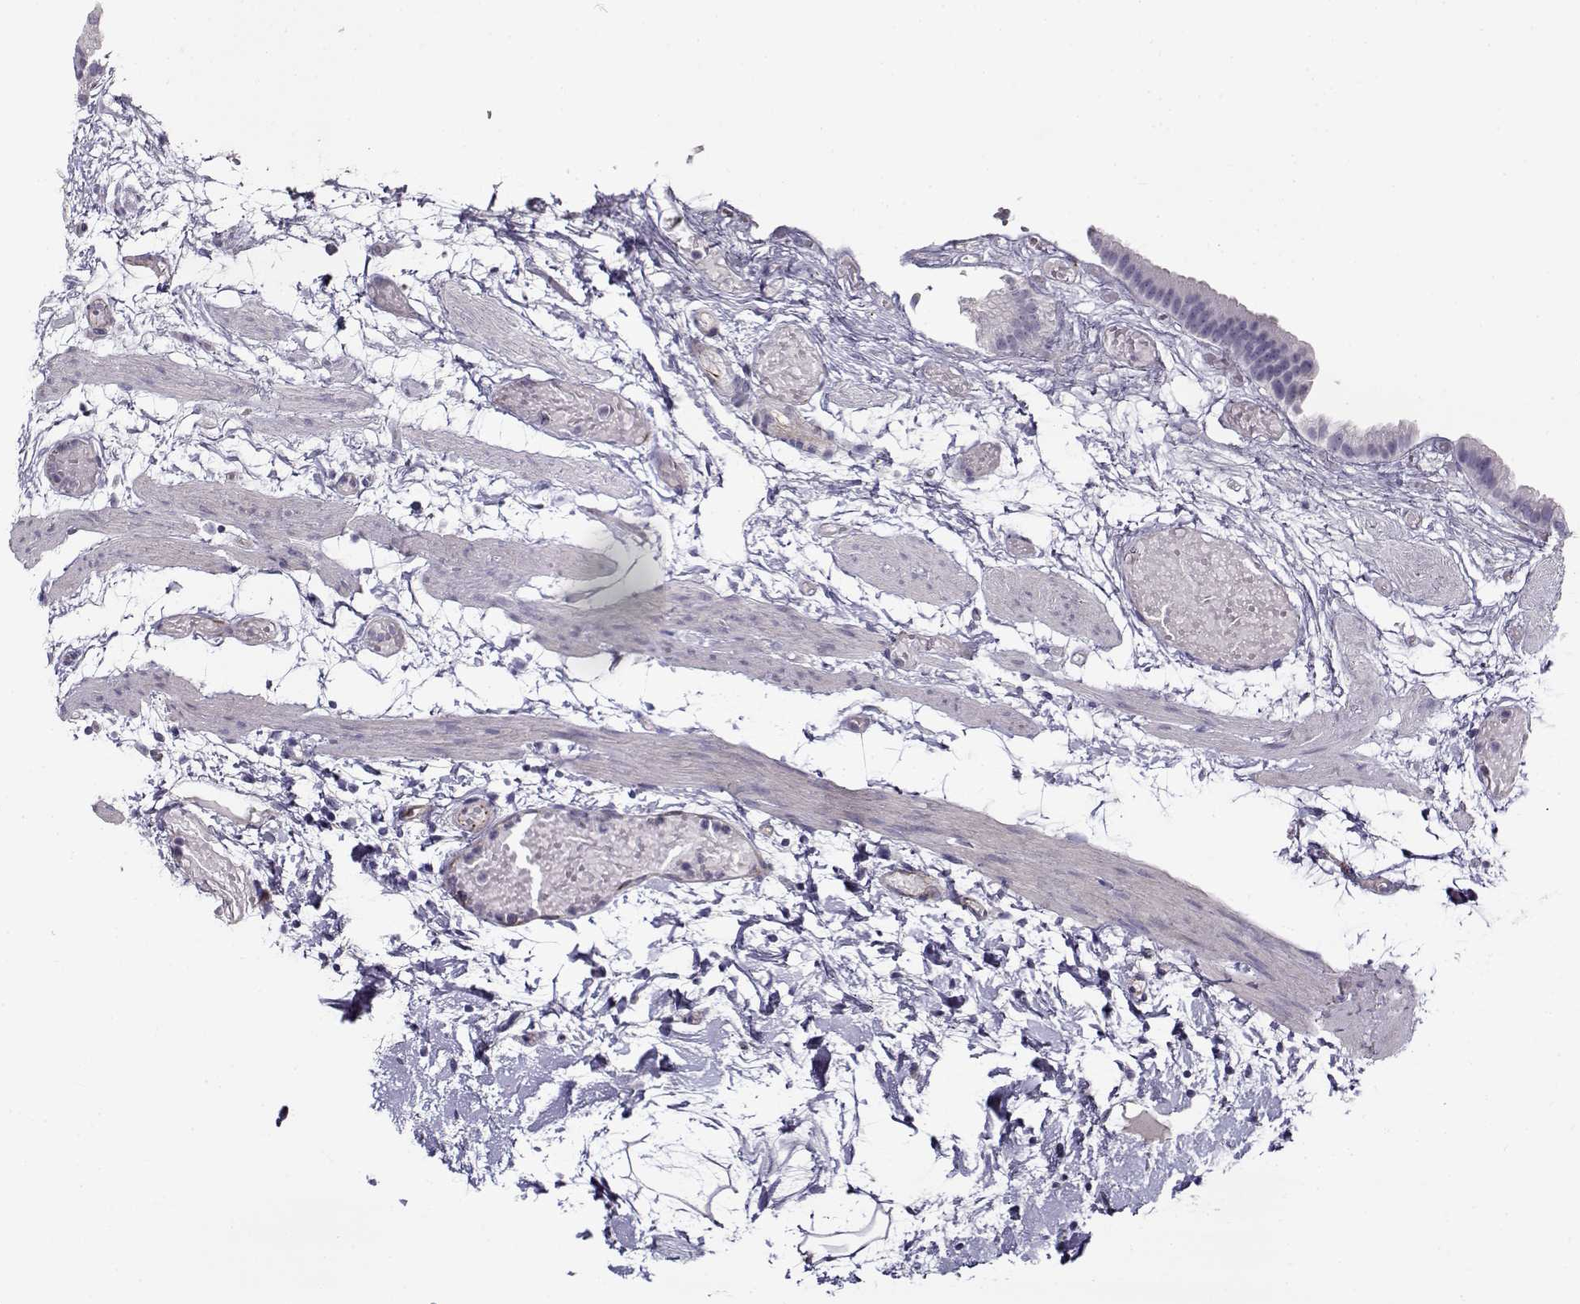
{"staining": {"intensity": "negative", "quantity": "none", "location": "none"}, "tissue": "gallbladder", "cell_type": "Glandular cells", "image_type": "normal", "snomed": [{"axis": "morphology", "description": "Normal tissue, NOS"}, {"axis": "topography", "description": "Gallbladder"}], "caption": "IHC micrograph of benign gallbladder: gallbladder stained with DAB demonstrates no significant protein expression in glandular cells.", "gene": "NPW", "patient": {"sex": "female", "age": 45}}